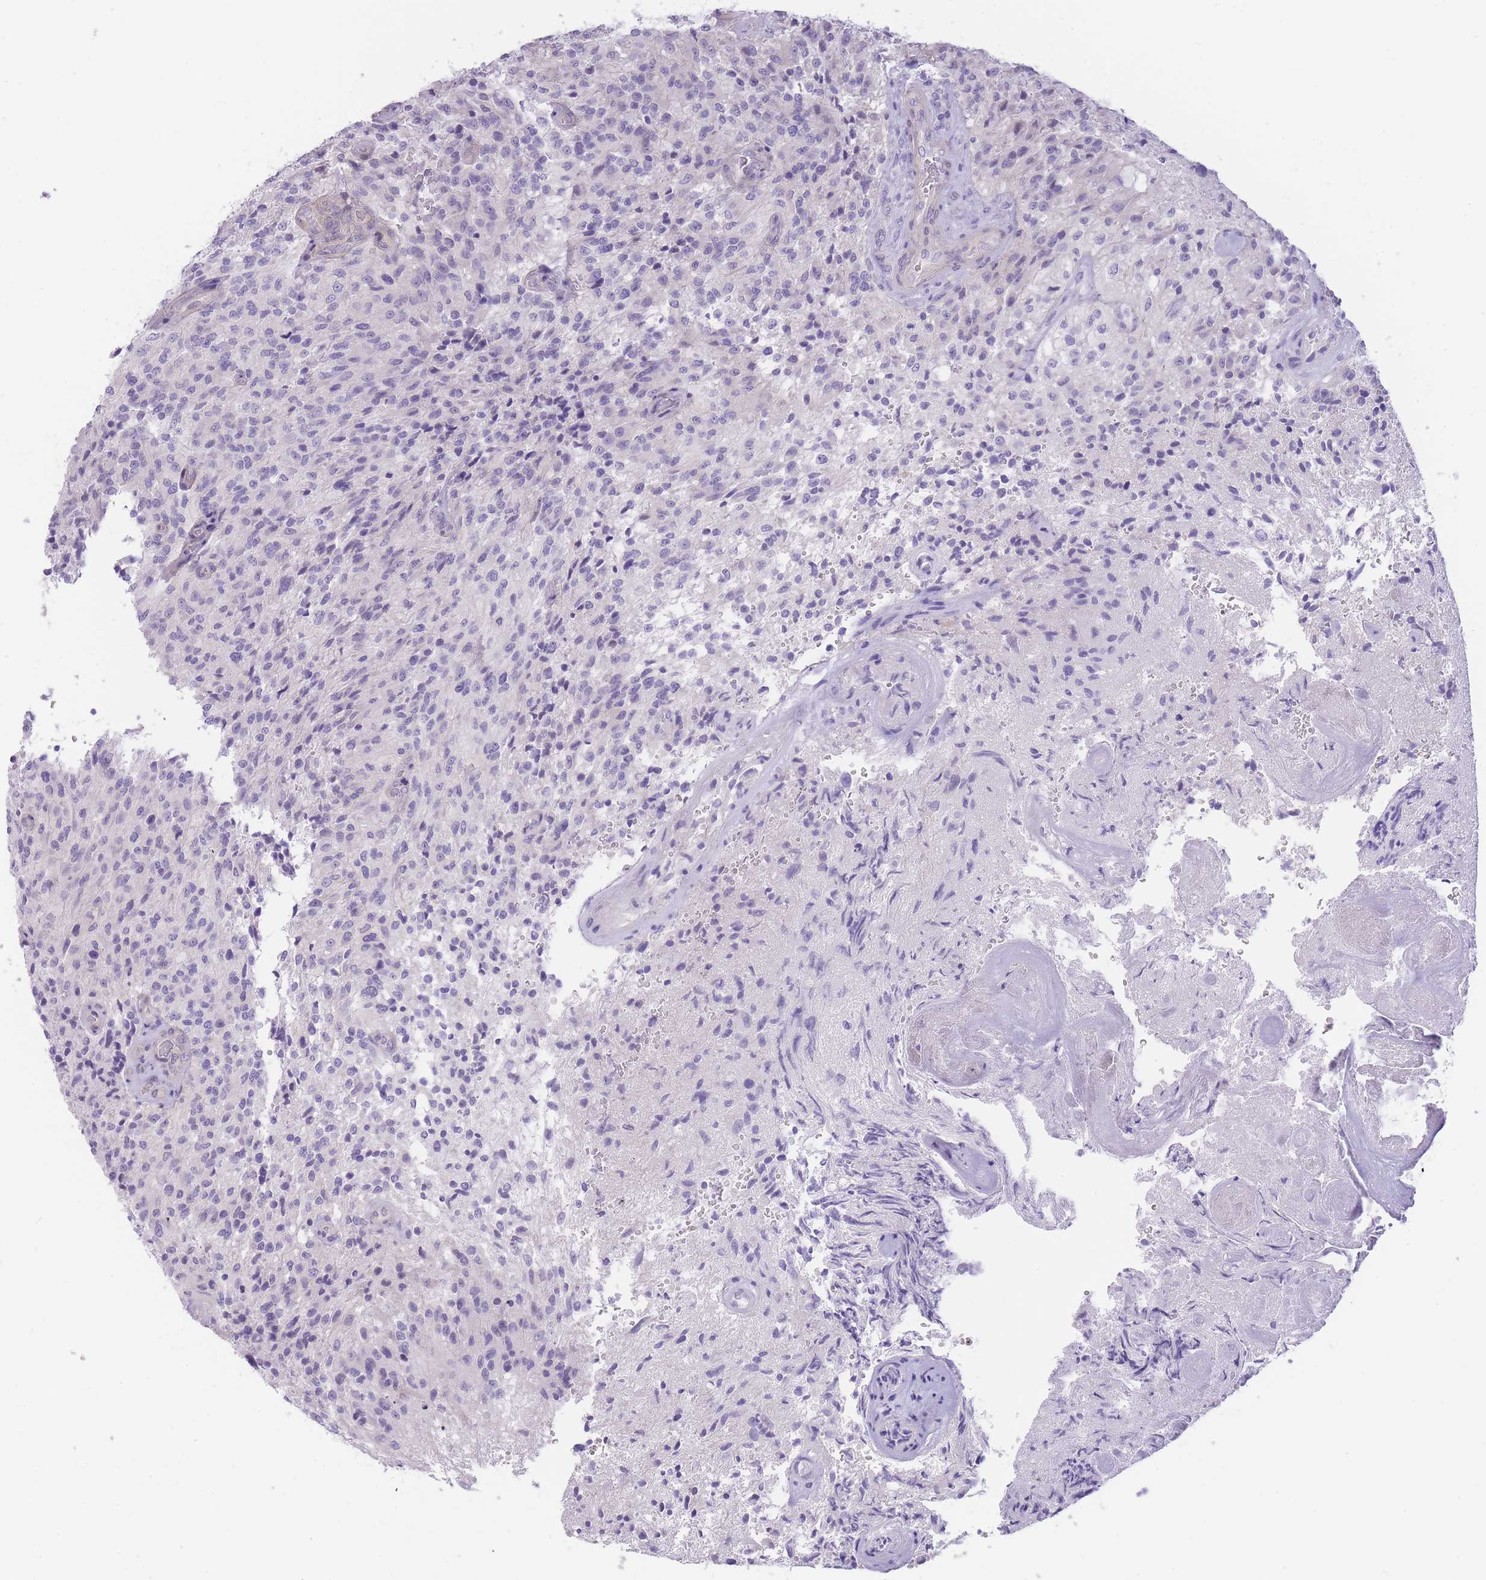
{"staining": {"intensity": "negative", "quantity": "none", "location": "none"}, "tissue": "glioma", "cell_type": "Tumor cells", "image_type": "cancer", "snomed": [{"axis": "morphology", "description": "Normal tissue, NOS"}, {"axis": "morphology", "description": "Glioma, malignant, High grade"}, {"axis": "topography", "description": "Cerebral cortex"}], "caption": "This histopathology image is of glioma stained with immunohistochemistry (IHC) to label a protein in brown with the nuclei are counter-stained blue. There is no expression in tumor cells. The staining is performed using DAB (3,3'-diaminobenzidine) brown chromogen with nuclei counter-stained in using hematoxylin.", "gene": "OR11H12", "patient": {"sex": "male", "age": 56}}